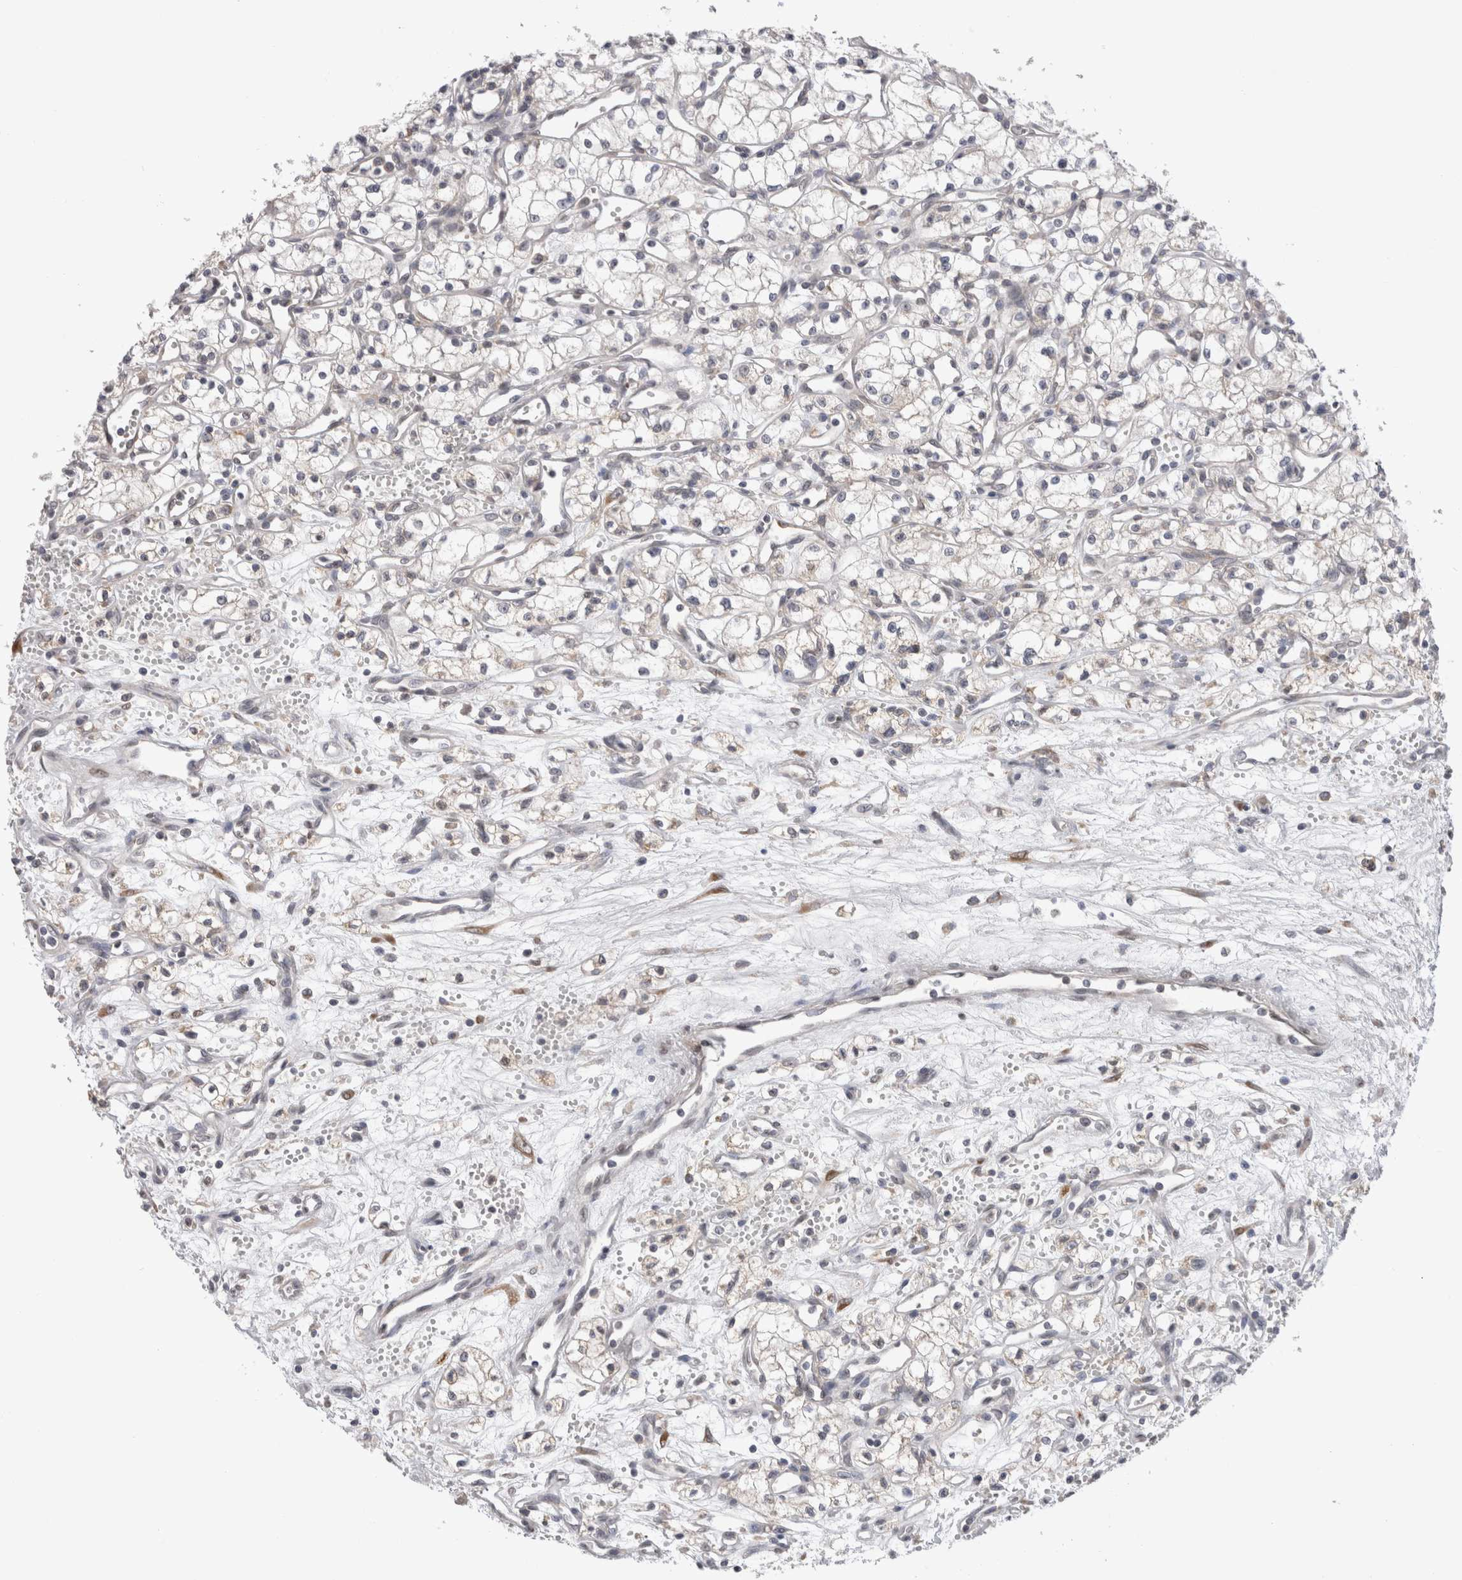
{"staining": {"intensity": "negative", "quantity": "none", "location": "none"}, "tissue": "renal cancer", "cell_type": "Tumor cells", "image_type": "cancer", "snomed": [{"axis": "morphology", "description": "Adenocarcinoma, NOS"}, {"axis": "topography", "description": "Kidney"}], "caption": "Tumor cells show no significant expression in adenocarcinoma (renal).", "gene": "VCPIP1", "patient": {"sex": "male", "age": 59}}